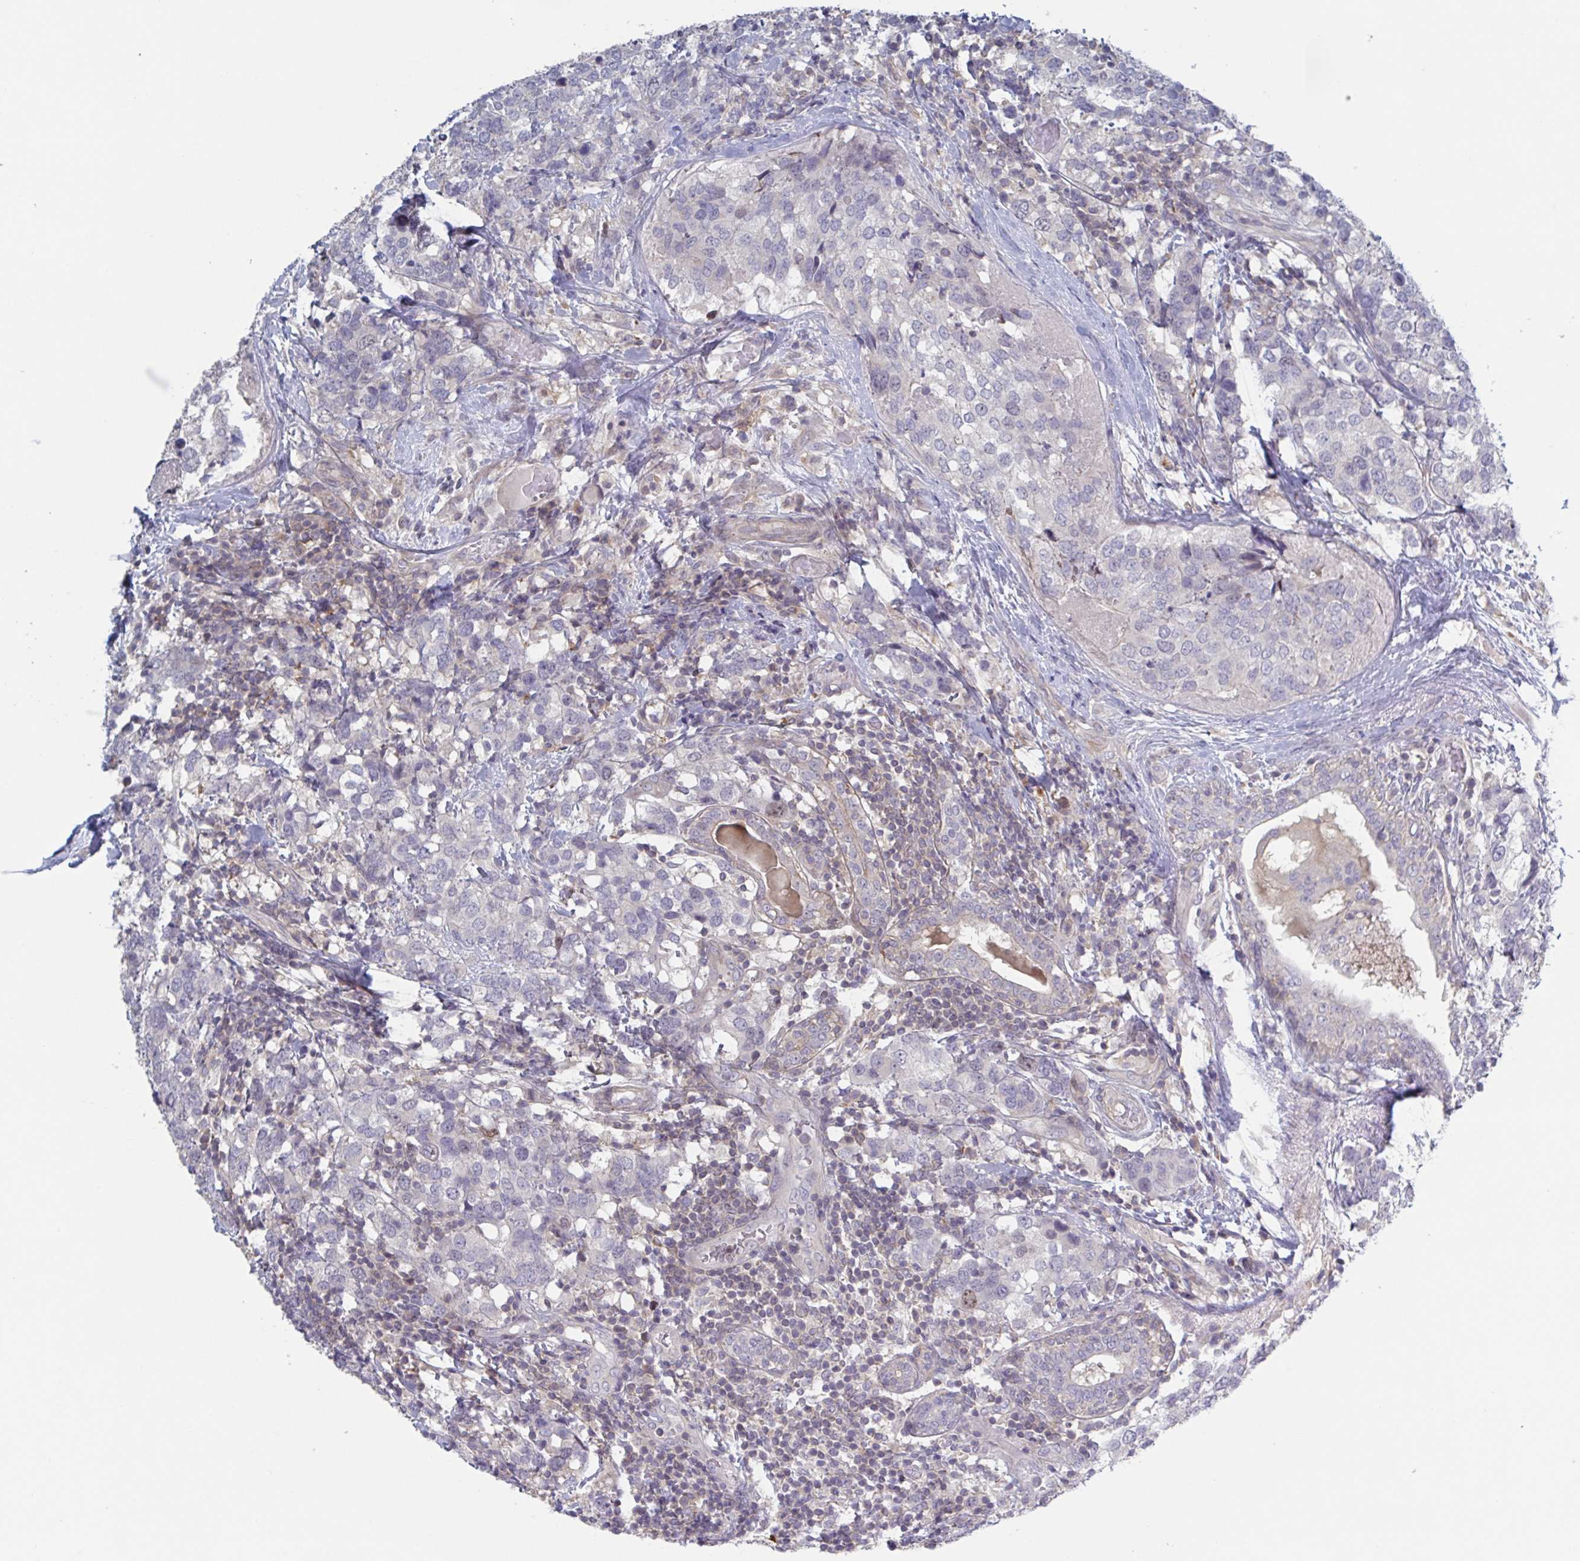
{"staining": {"intensity": "negative", "quantity": "none", "location": "none"}, "tissue": "breast cancer", "cell_type": "Tumor cells", "image_type": "cancer", "snomed": [{"axis": "morphology", "description": "Lobular carcinoma"}, {"axis": "topography", "description": "Breast"}], "caption": "The photomicrograph displays no staining of tumor cells in breast lobular carcinoma. (DAB (3,3'-diaminobenzidine) immunohistochemistry (IHC), high magnification).", "gene": "STK26", "patient": {"sex": "female", "age": 59}}